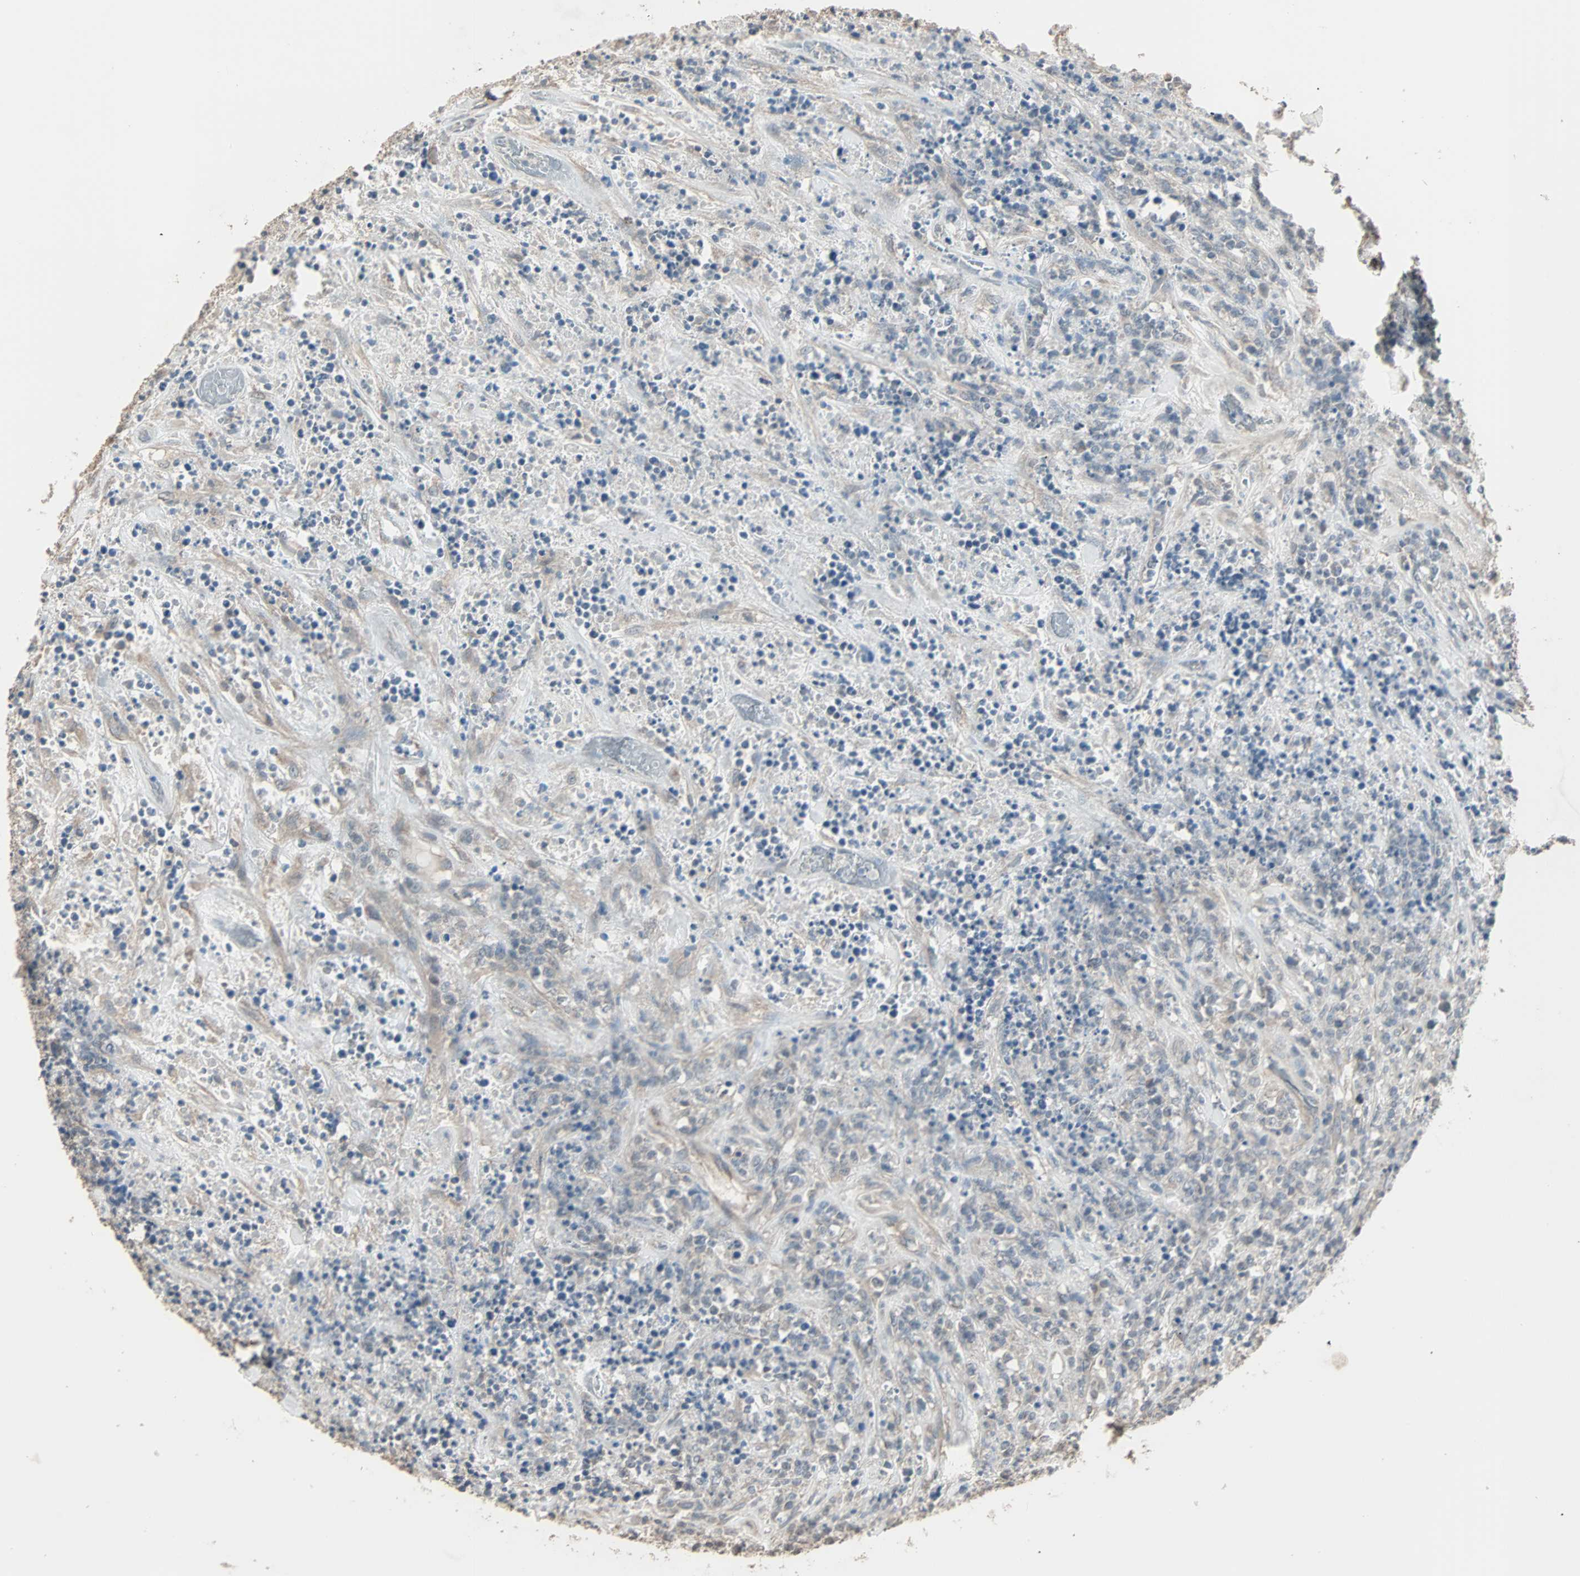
{"staining": {"intensity": "negative", "quantity": "none", "location": "none"}, "tissue": "lymphoma", "cell_type": "Tumor cells", "image_type": "cancer", "snomed": [{"axis": "morphology", "description": "Malignant lymphoma, non-Hodgkin's type, High grade"}, {"axis": "topography", "description": "Soft tissue"}], "caption": "An image of human lymphoma is negative for staining in tumor cells.", "gene": "GALNT3", "patient": {"sex": "male", "age": 18}}